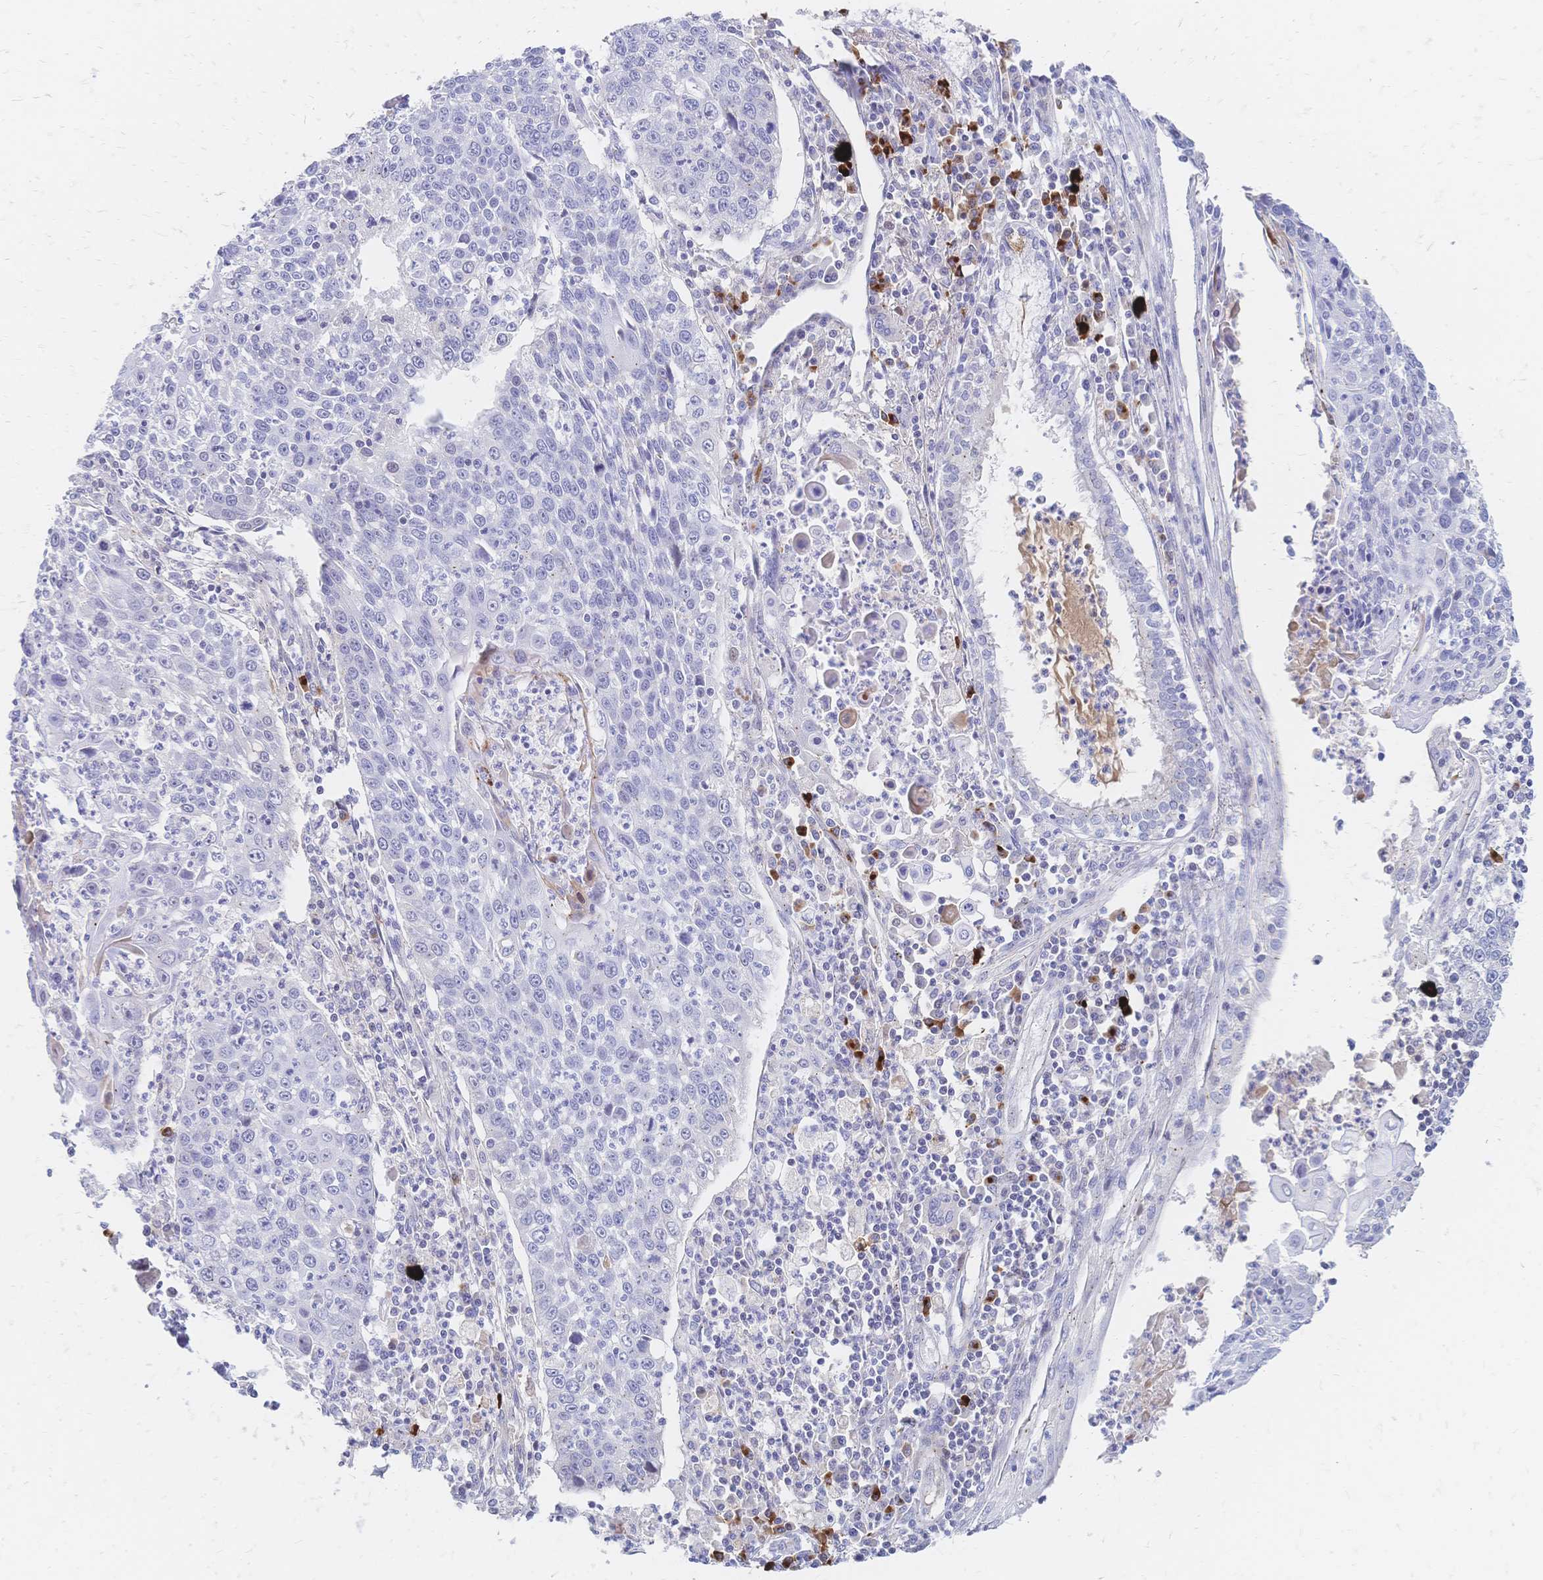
{"staining": {"intensity": "negative", "quantity": "none", "location": "none"}, "tissue": "lung cancer", "cell_type": "Tumor cells", "image_type": "cancer", "snomed": [{"axis": "morphology", "description": "Squamous cell carcinoma, NOS"}, {"axis": "morphology", "description": "Squamous cell carcinoma, metastatic, NOS"}, {"axis": "topography", "description": "Lung"}, {"axis": "topography", "description": "Pleura, NOS"}], "caption": "A histopathology image of human lung cancer is negative for staining in tumor cells.", "gene": "PSORS1C2", "patient": {"sex": "male", "age": 72}}